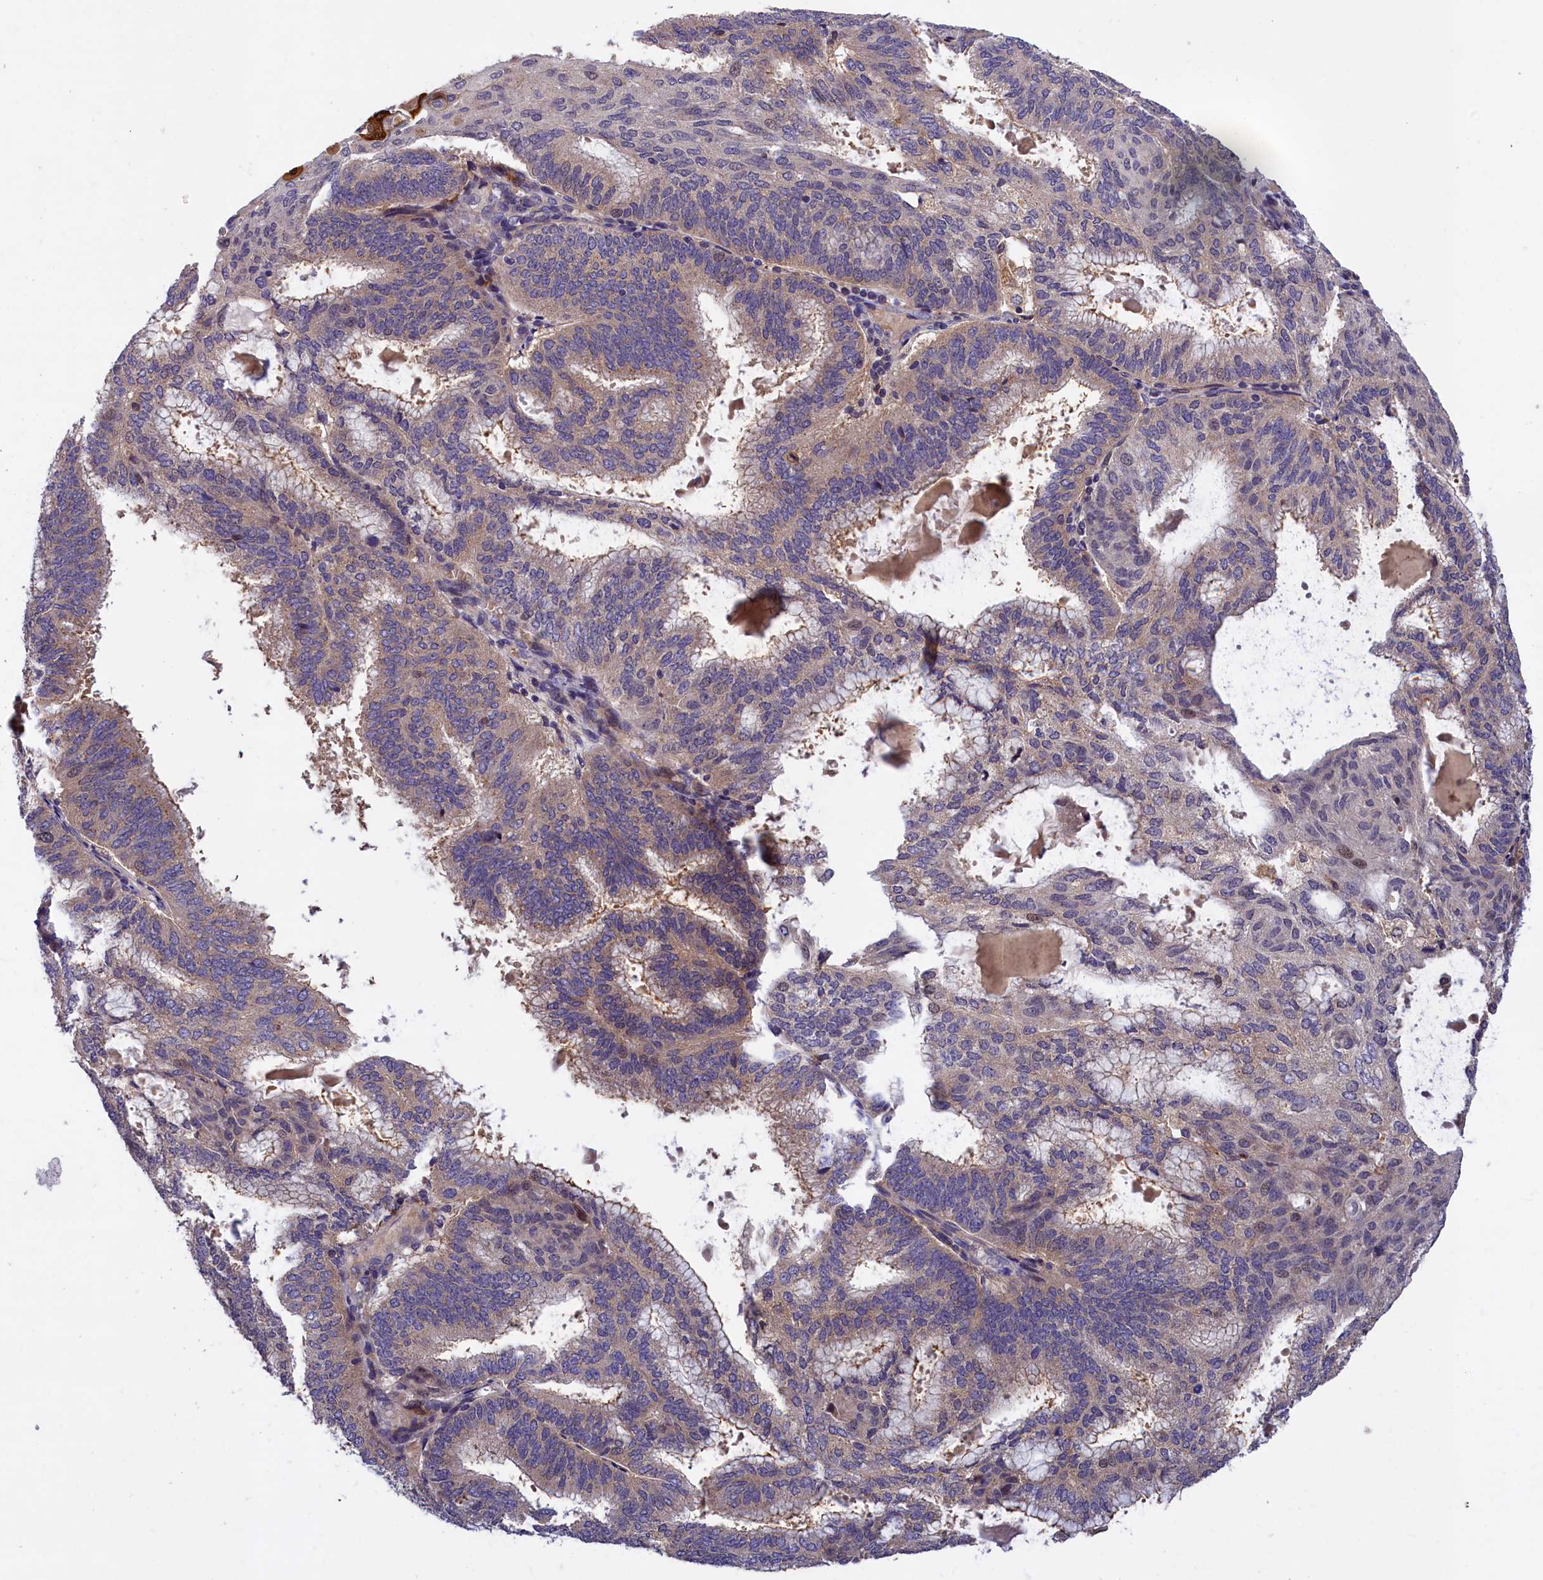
{"staining": {"intensity": "moderate", "quantity": ">75%", "location": "cytoplasmic/membranous"}, "tissue": "endometrial cancer", "cell_type": "Tumor cells", "image_type": "cancer", "snomed": [{"axis": "morphology", "description": "Adenocarcinoma, NOS"}, {"axis": "topography", "description": "Endometrium"}], "caption": "Protein staining of endometrial cancer tissue shows moderate cytoplasmic/membranous expression in about >75% of tumor cells. The staining was performed using DAB (3,3'-diaminobenzidine) to visualize the protein expression in brown, while the nuclei were stained in blue with hematoxylin (Magnification: 20x).", "gene": "NAIP", "patient": {"sex": "female", "age": 49}}